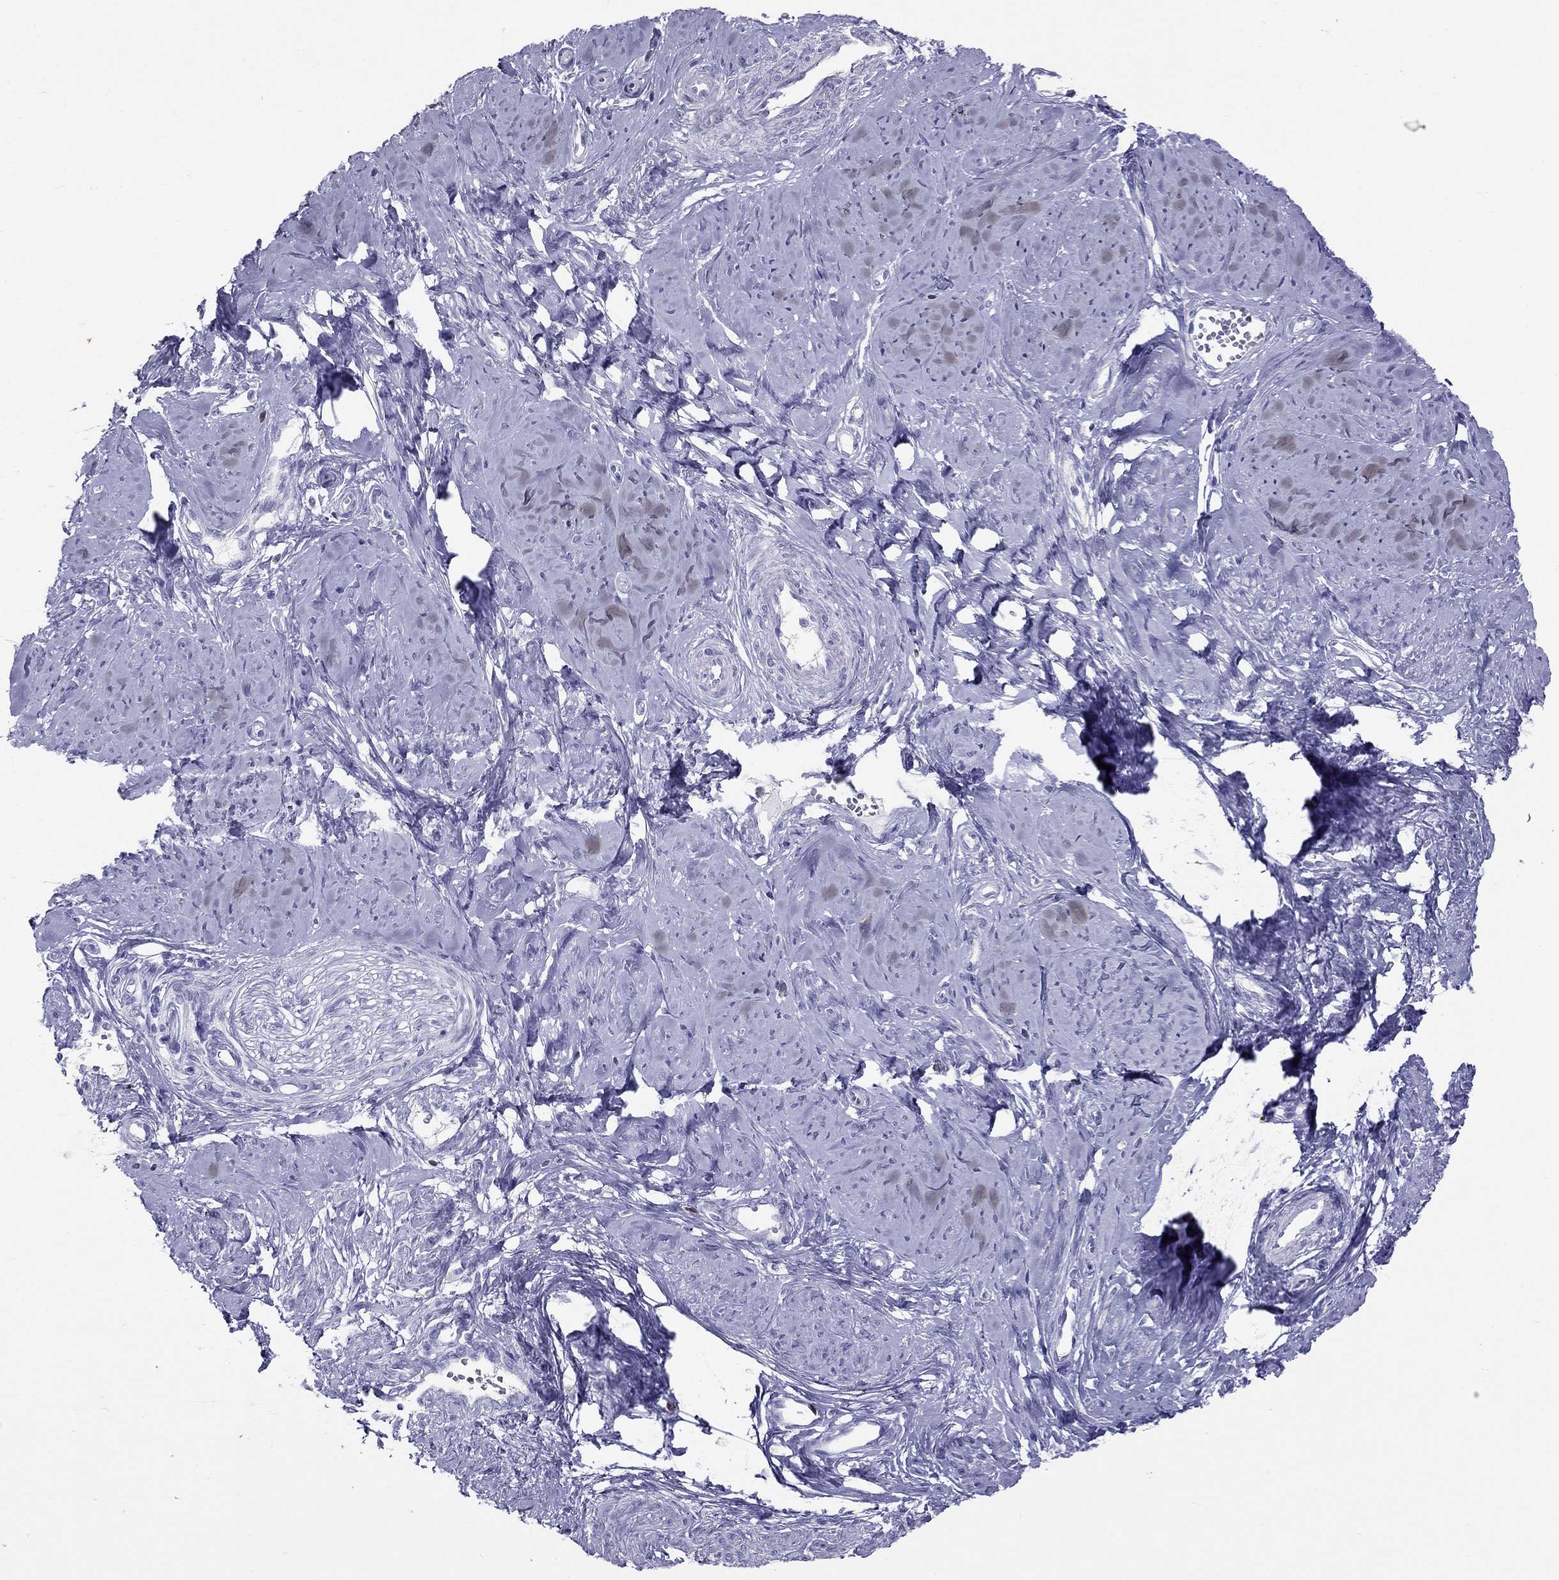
{"staining": {"intensity": "negative", "quantity": "none", "location": "none"}, "tissue": "smooth muscle", "cell_type": "Smooth muscle cells", "image_type": "normal", "snomed": [{"axis": "morphology", "description": "Normal tissue, NOS"}, {"axis": "topography", "description": "Smooth muscle"}], "caption": "Smooth muscle cells are negative for brown protein staining in benign smooth muscle. (DAB (3,3'-diaminobenzidine) immunohistochemistry, high magnification).", "gene": "SH2D2A", "patient": {"sex": "female", "age": 48}}